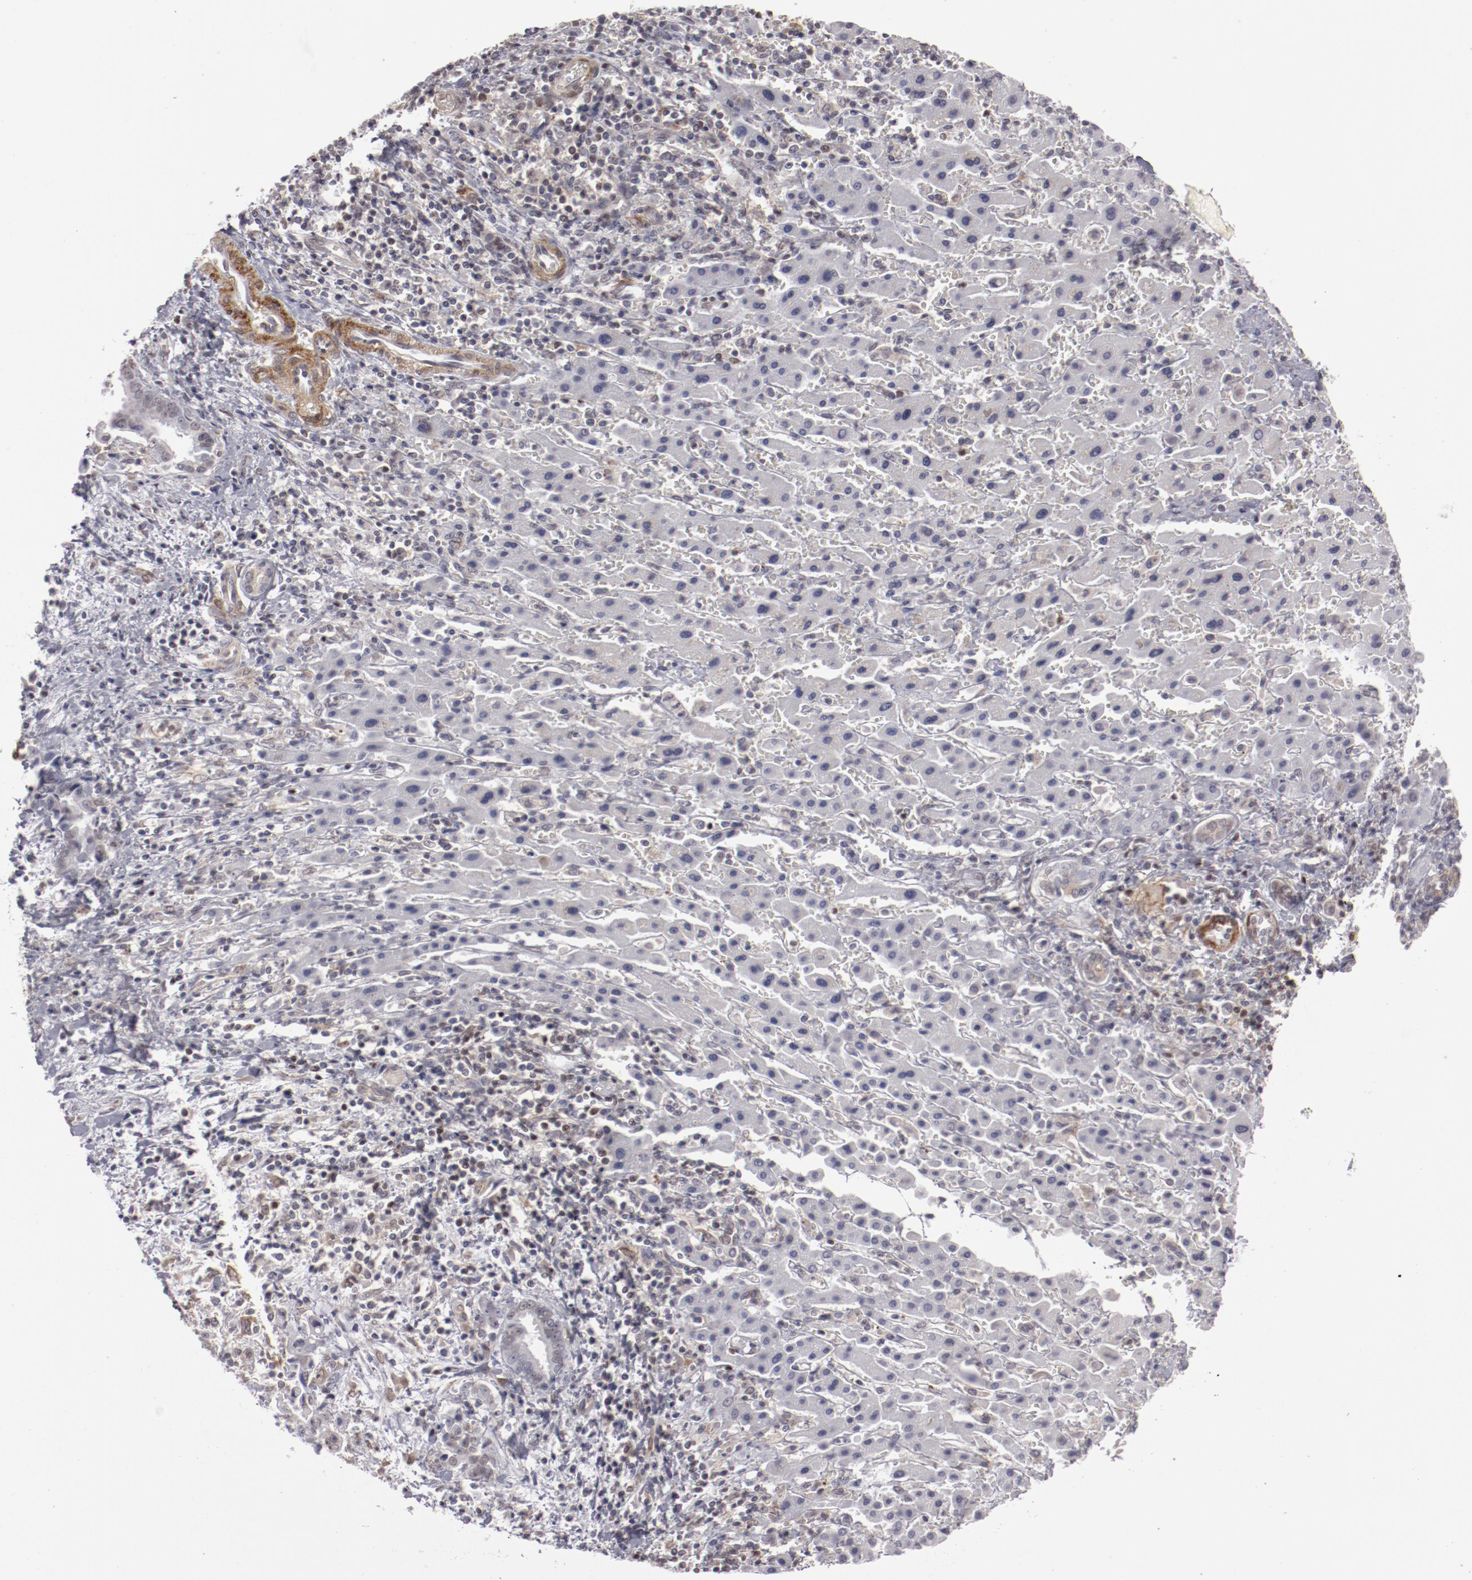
{"staining": {"intensity": "negative", "quantity": "none", "location": "none"}, "tissue": "liver cancer", "cell_type": "Tumor cells", "image_type": "cancer", "snomed": [{"axis": "morphology", "description": "Cholangiocarcinoma"}, {"axis": "topography", "description": "Liver"}], "caption": "Tumor cells are negative for brown protein staining in liver cancer.", "gene": "LEF1", "patient": {"sex": "male", "age": 57}}